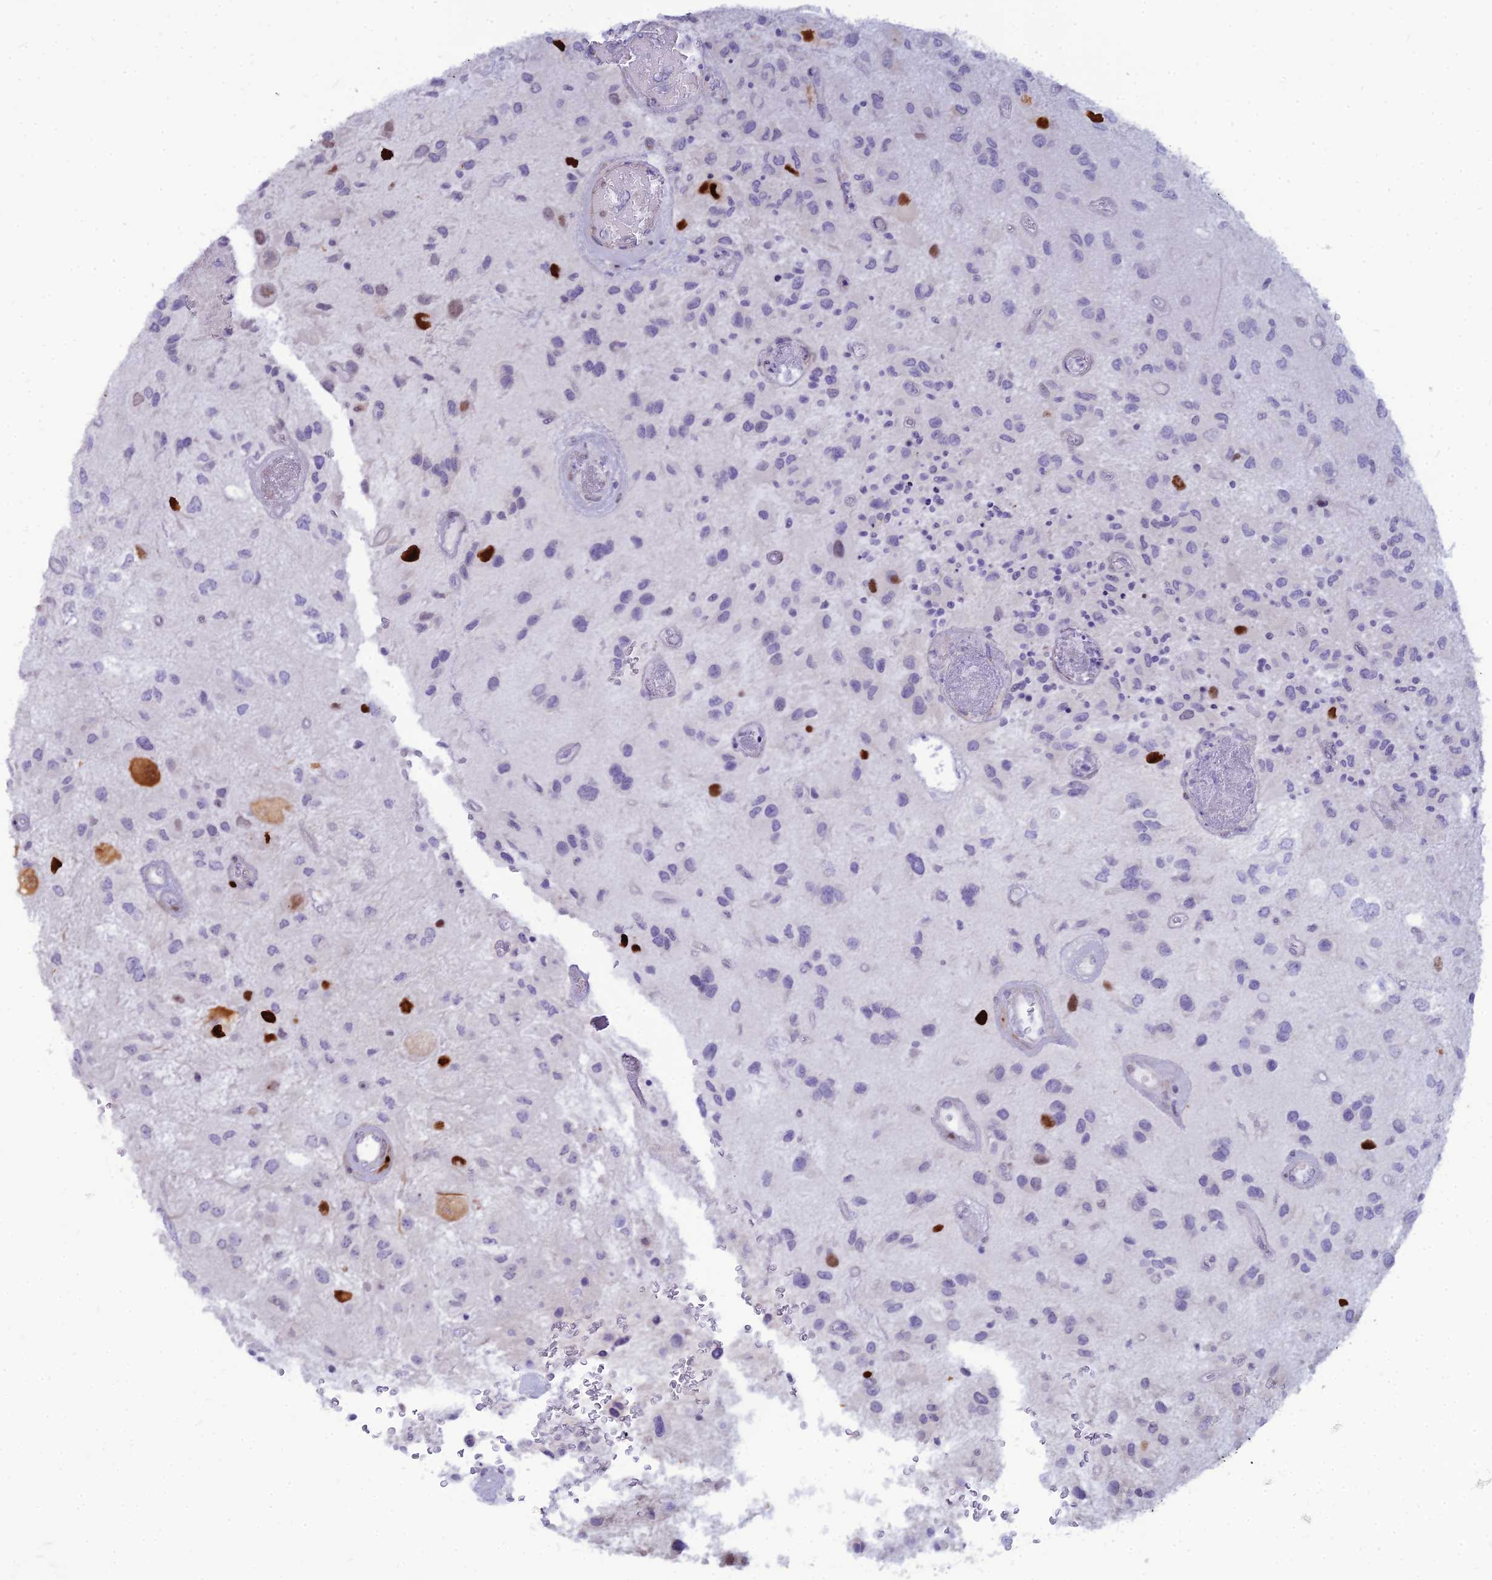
{"staining": {"intensity": "strong", "quantity": "<25%", "location": "nuclear"}, "tissue": "glioma", "cell_type": "Tumor cells", "image_type": "cancer", "snomed": [{"axis": "morphology", "description": "Glioma, malignant, Low grade"}, {"axis": "topography", "description": "Brain"}], "caption": "IHC (DAB (3,3'-diaminobenzidine)) staining of human glioma reveals strong nuclear protein expression in about <25% of tumor cells. (IHC, brightfield microscopy, high magnification).", "gene": "NUSAP1", "patient": {"sex": "male", "age": 66}}